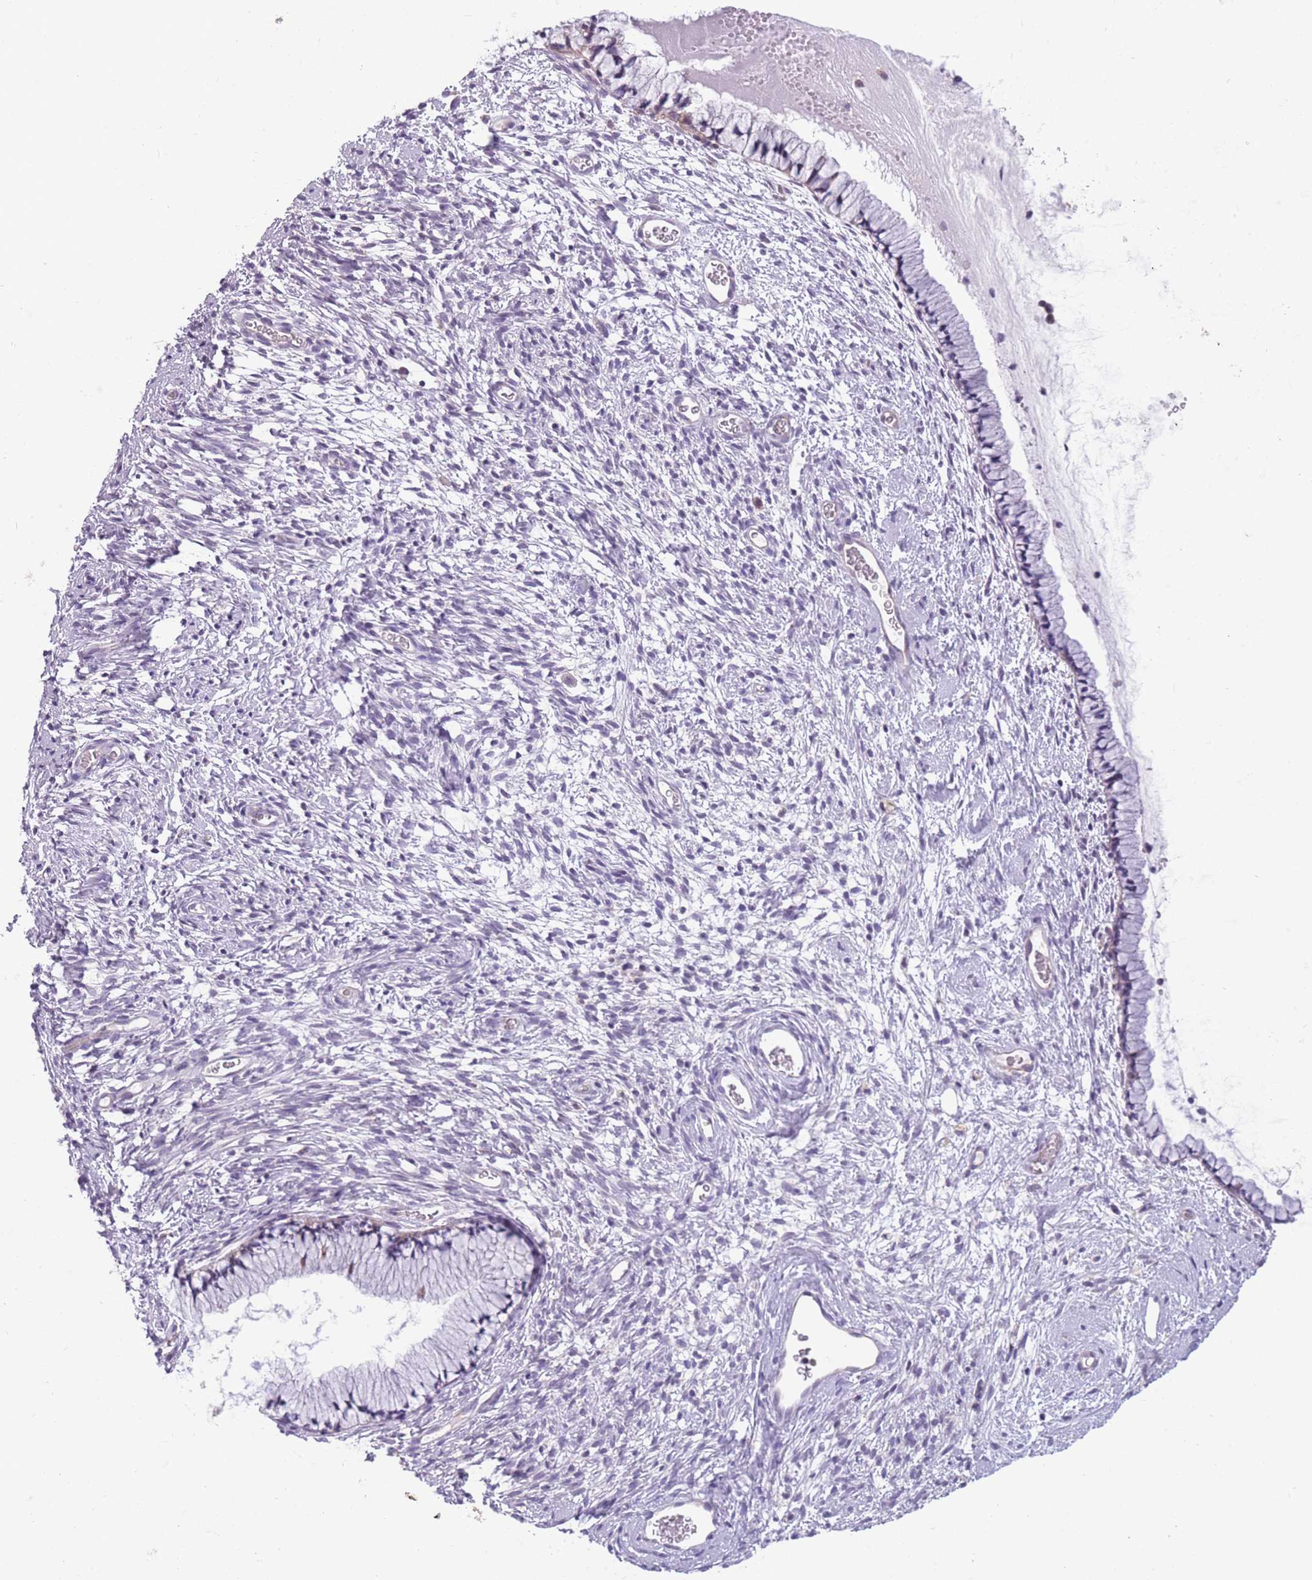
{"staining": {"intensity": "weak", "quantity": "25%-75%", "location": "cytoplasmic/membranous"}, "tissue": "cervix", "cell_type": "Glandular cells", "image_type": "normal", "snomed": [{"axis": "morphology", "description": "Normal tissue, NOS"}, {"axis": "topography", "description": "Cervix"}], "caption": "Immunohistochemical staining of unremarkable human cervix reveals weak cytoplasmic/membranous protein expression in about 25%-75% of glandular cells. (Brightfield microscopy of DAB IHC at high magnification).", "gene": "MRPS18C", "patient": {"sex": "female", "age": 76}}